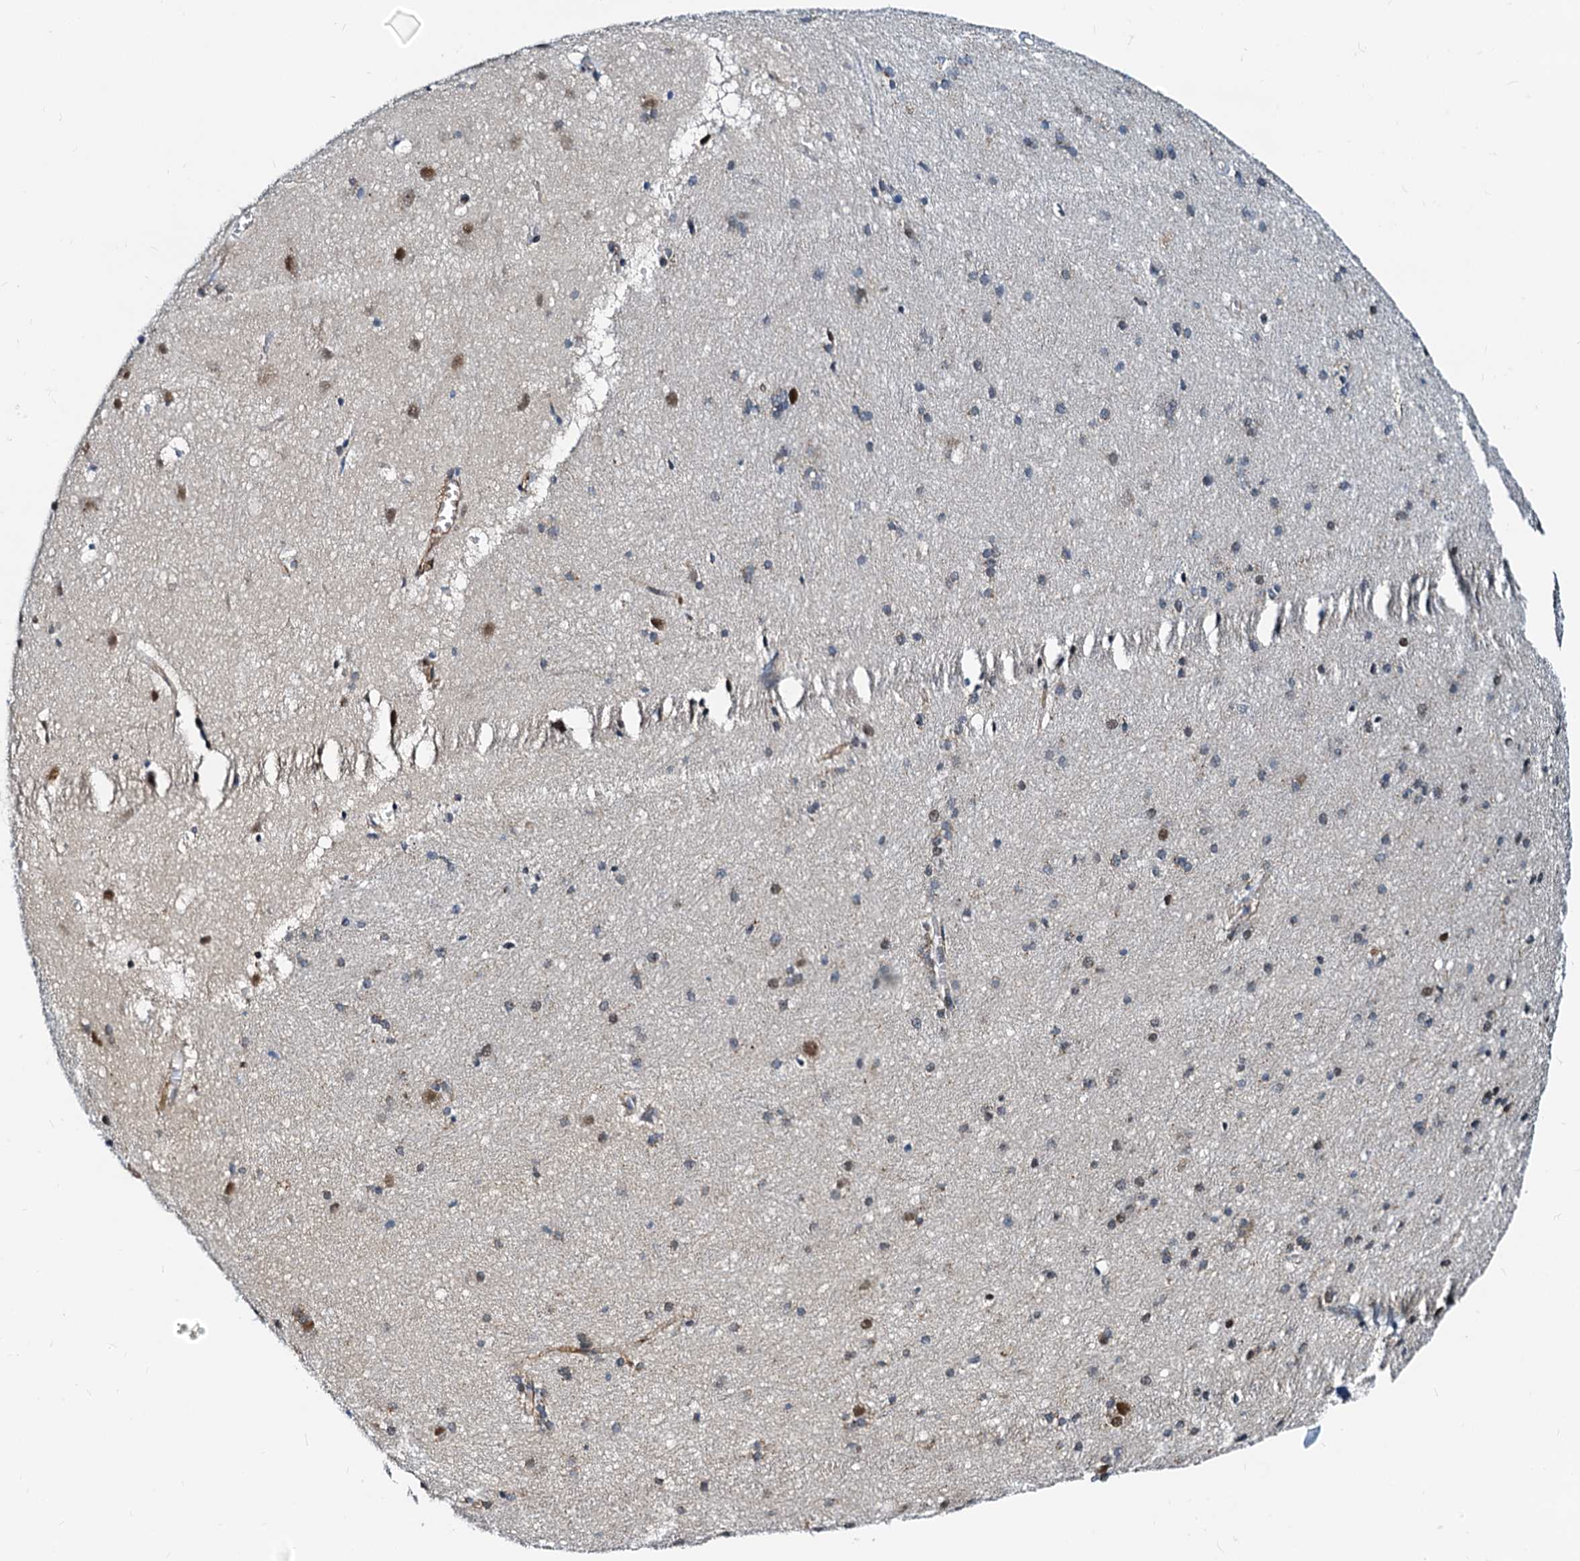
{"staining": {"intensity": "moderate", "quantity": "<25%", "location": "cytoplasmic/membranous,nuclear"}, "tissue": "cerebral cortex", "cell_type": "Endothelial cells", "image_type": "normal", "snomed": [{"axis": "morphology", "description": "Normal tissue, NOS"}, {"axis": "topography", "description": "Cerebral cortex"}], "caption": "Approximately <25% of endothelial cells in benign cerebral cortex show moderate cytoplasmic/membranous,nuclear protein expression as visualized by brown immunohistochemical staining.", "gene": "PTGES3", "patient": {"sex": "male", "age": 54}}